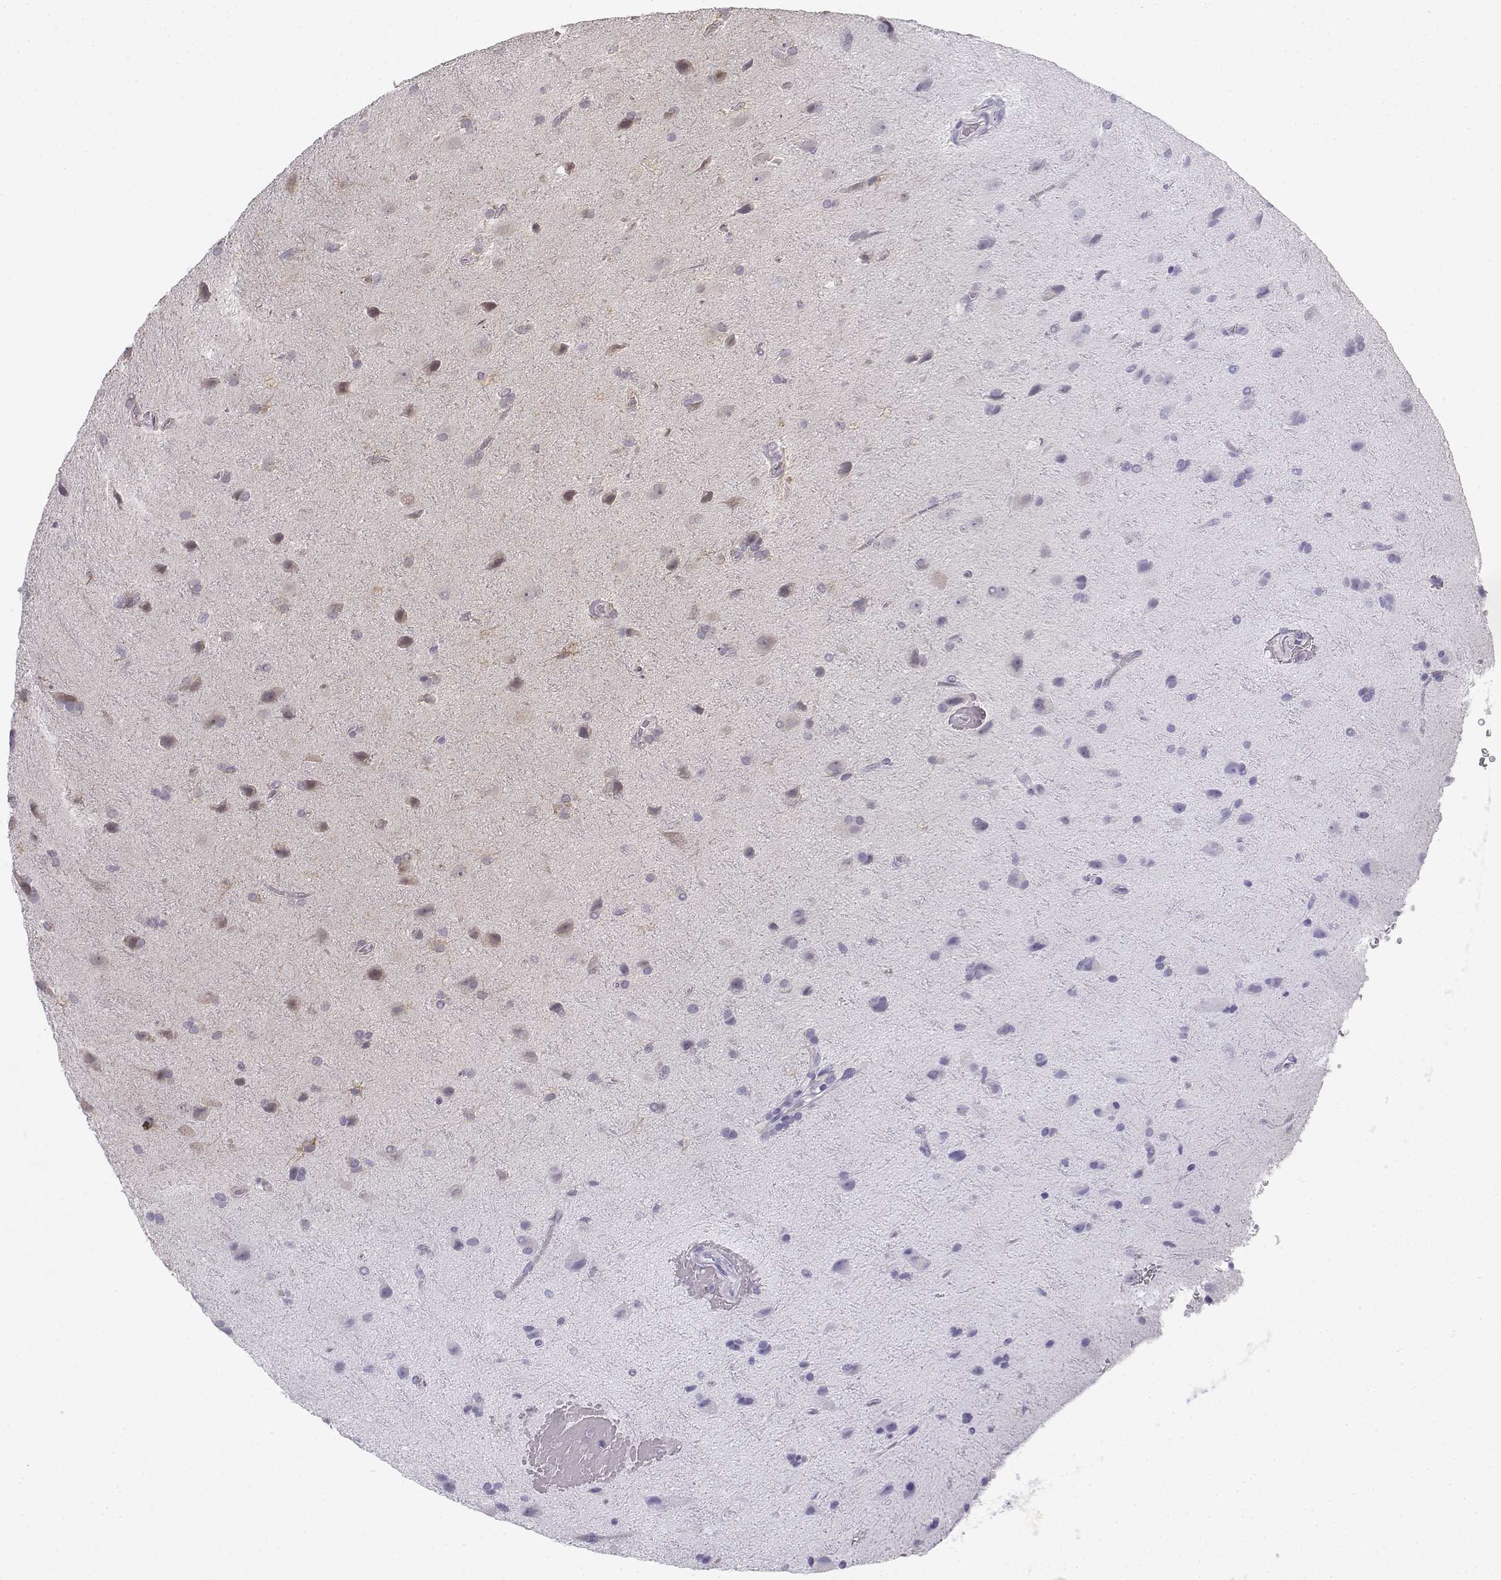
{"staining": {"intensity": "negative", "quantity": "none", "location": "none"}, "tissue": "glioma", "cell_type": "Tumor cells", "image_type": "cancer", "snomed": [{"axis": "morphology", "description": "Glioma, malignant, Low grade"}, {"axis": "topography", "description": "Brain"}], "caption": "IHC micrograph of neoplastic tissue: malignant low-grade glioma stained with DAB (3,3'-diaminobenzidine) reveals no significant protein expression in tumor cells. The staining is performed using DAB brown chromogen with nuclei counter-stained in using hematoxylin.", "gene": "DDX25", "patient": {"sex": "male", "age": 58}}